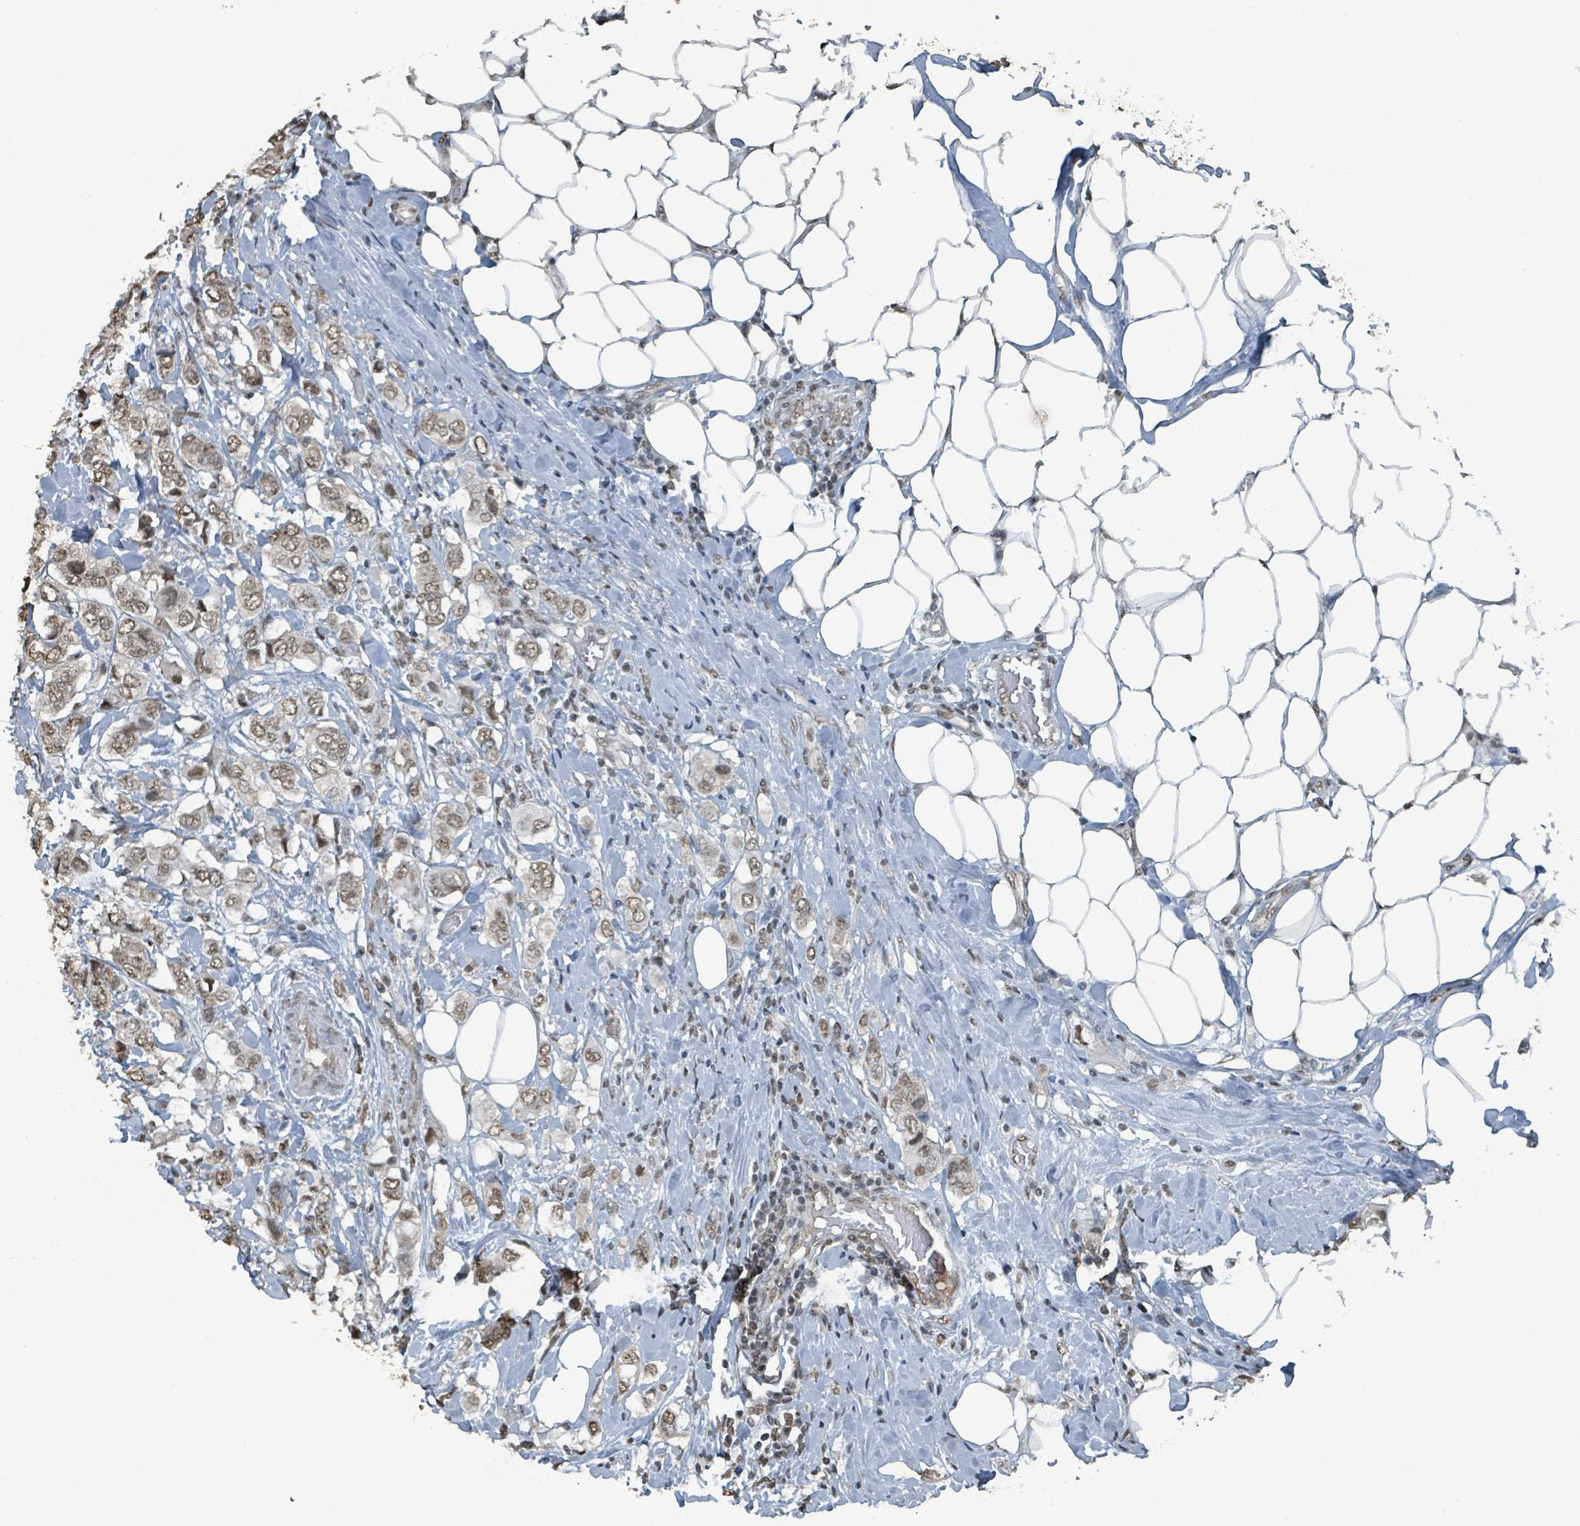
{"staining": {"intensity": "moderate", "quantity": ">75%", "location": "nuclear"}, "tissue": "breast cancer", "cell_type": "Tumor cells", "image_type": "cancer", "snomed": [{"axis": "morphology", "description": "Lobular carcinoma"}, {"axis": "topography", "description": "Breast"}], "caption": "Protein expression by IHC exhibits moderate nuclear expression in approximately >75% of tumor cells in lobular carcinoma (breast).", "gene": "PHIP", "patient": {"sex": "female", "age": 51}}